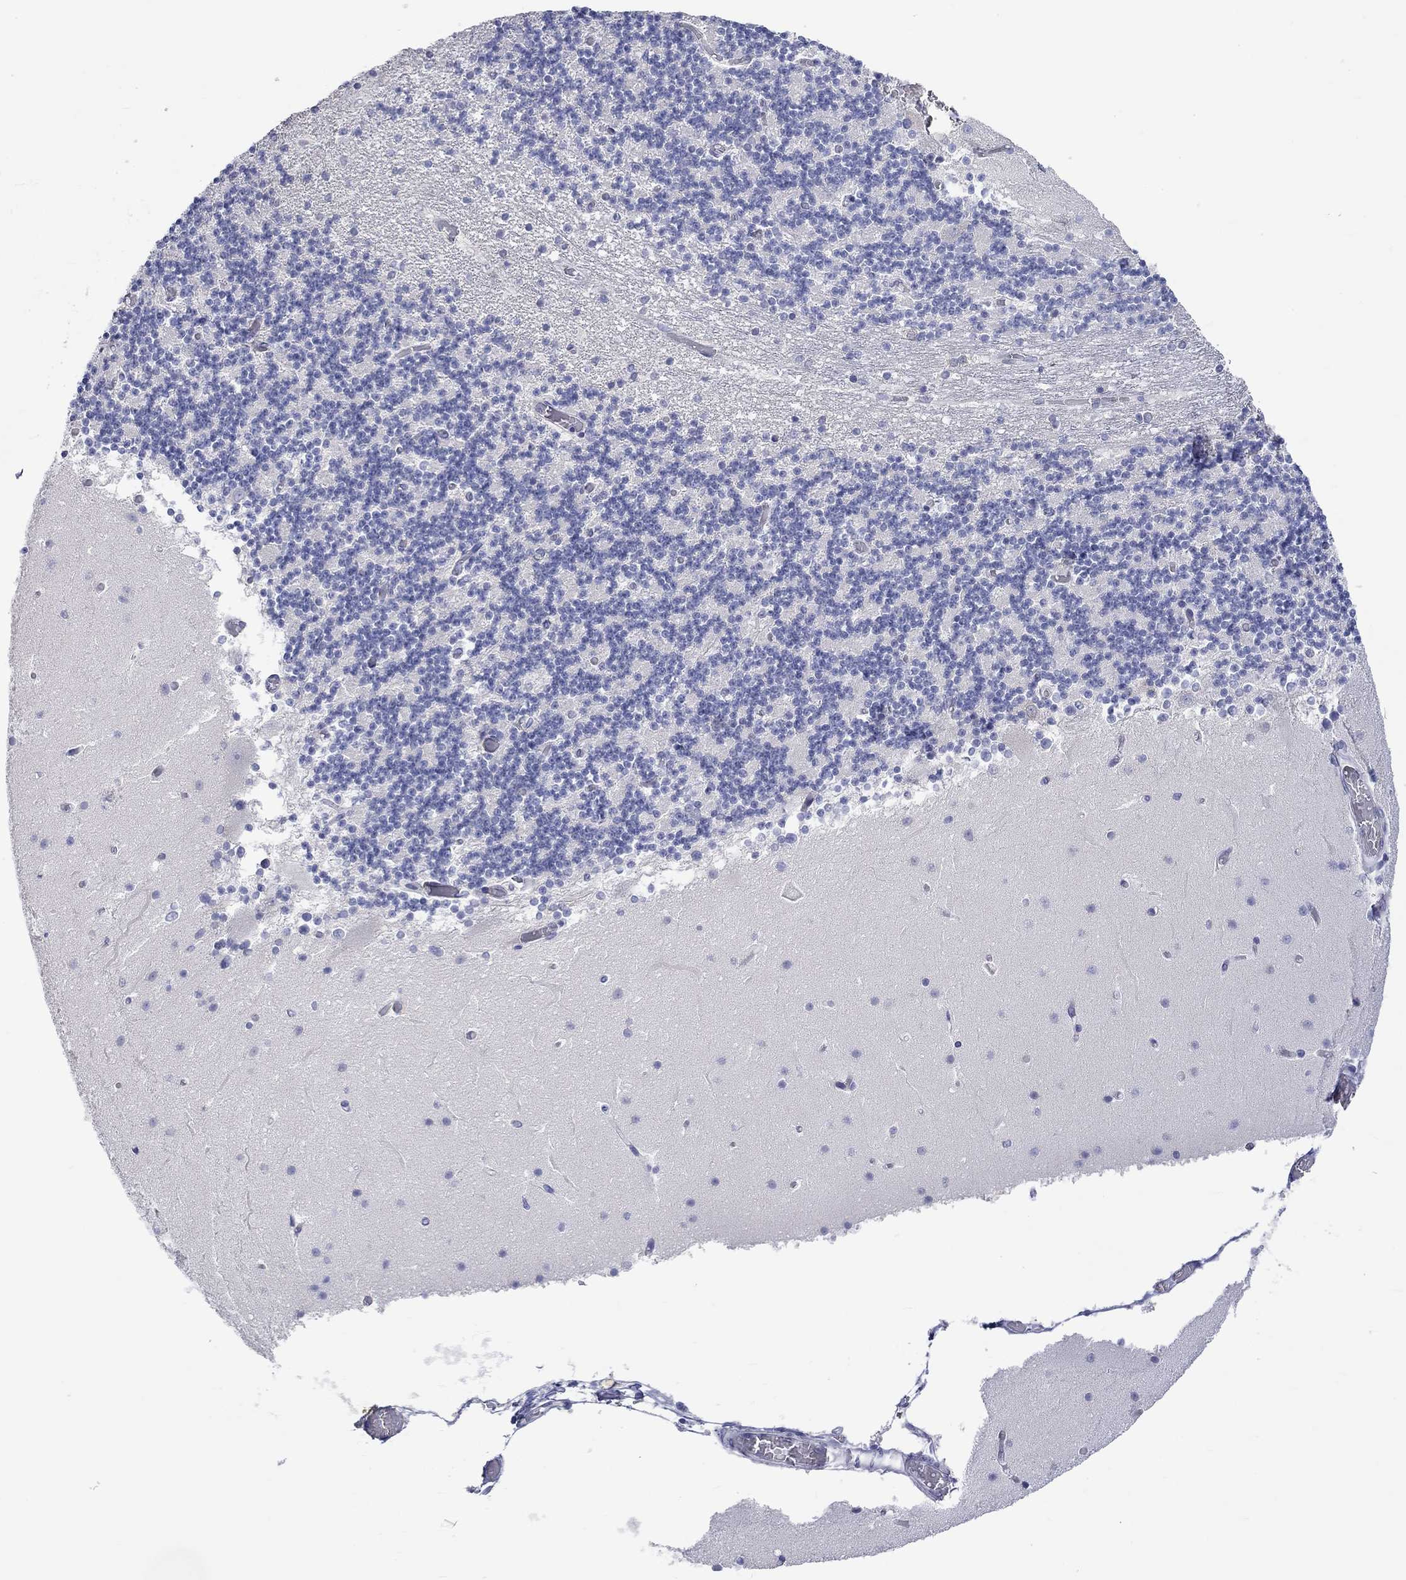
{"staining": {"intensity": "negative", "quantity": "none", "location": "none"}, "tissue": "cerebellum", "cell_type": "Cells in granular layer", "image_type": "normal", "snomed": [{"axis": "morphology", "description": "Normal tissue, NOS"}, {"axis": "topography", "description": "Cerebellum"}], "caption": "High power microscopy photomicrograph of an immunohistochemistry photomicrograph of unremarkable cerebellum, revealing no significant expression in cells in granular layer.", "gene": "CERS1", "patient": {"sex": "female", "age": 28}}